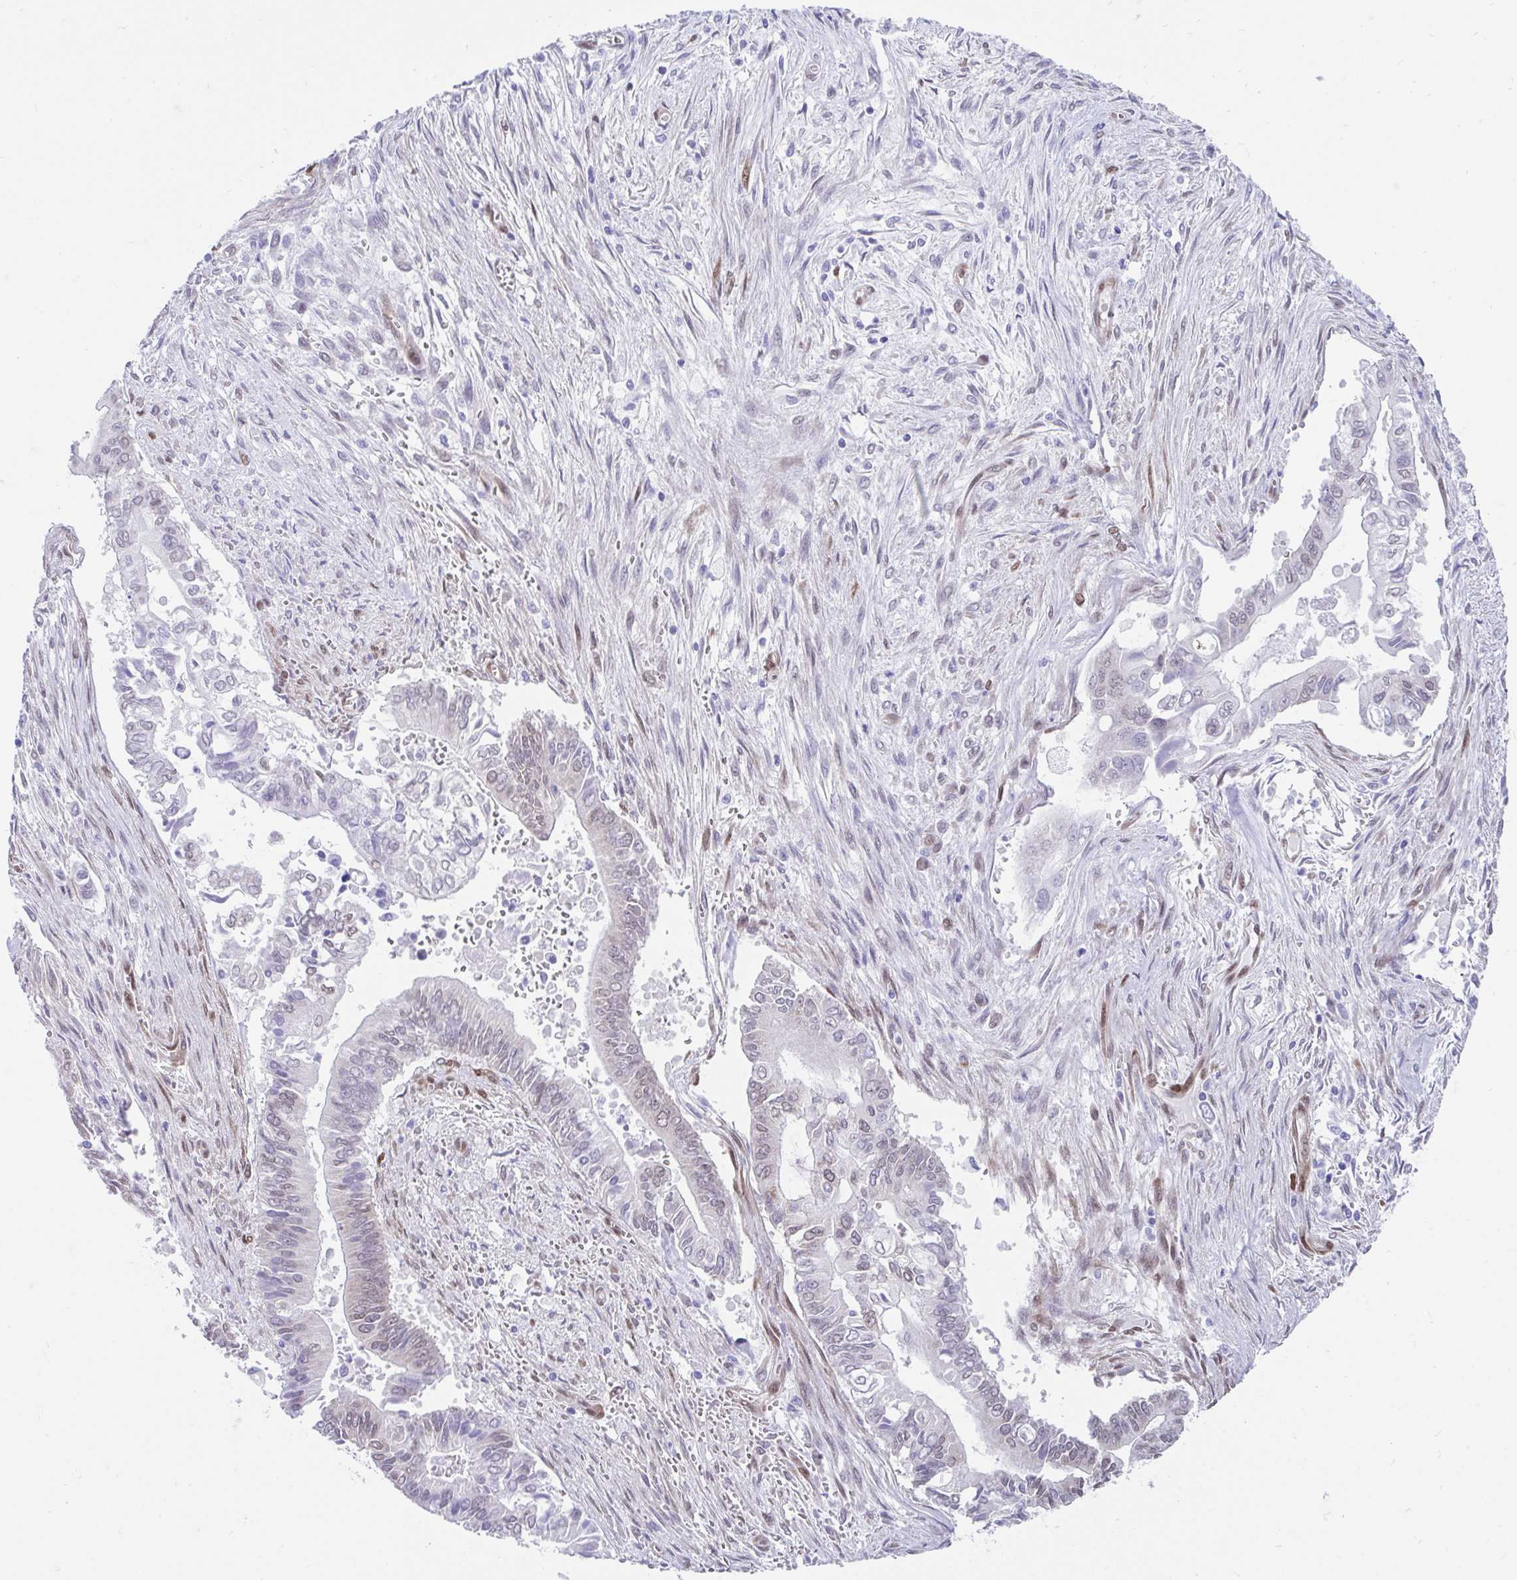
{"staining": {"intensity": "moderate", "quantity": "<25%", "location": "nuclear"}, "tissue": "pancreatic cancer", "cell_type": "Tumor cells", "image_type": "cancer", "snomed": [{"axis": "morphology", "description": "Adenocarcinoma, NOS"}, {"axis": "topography", "description": "Pancreas"}], "caption": "A brown stain highlights moderate nuclear expression of a protein in adenocarcinoma (pancreatic) tumor cells.", "gene": "RBPMS", "patient": {"sex": "male", "age": 68}}